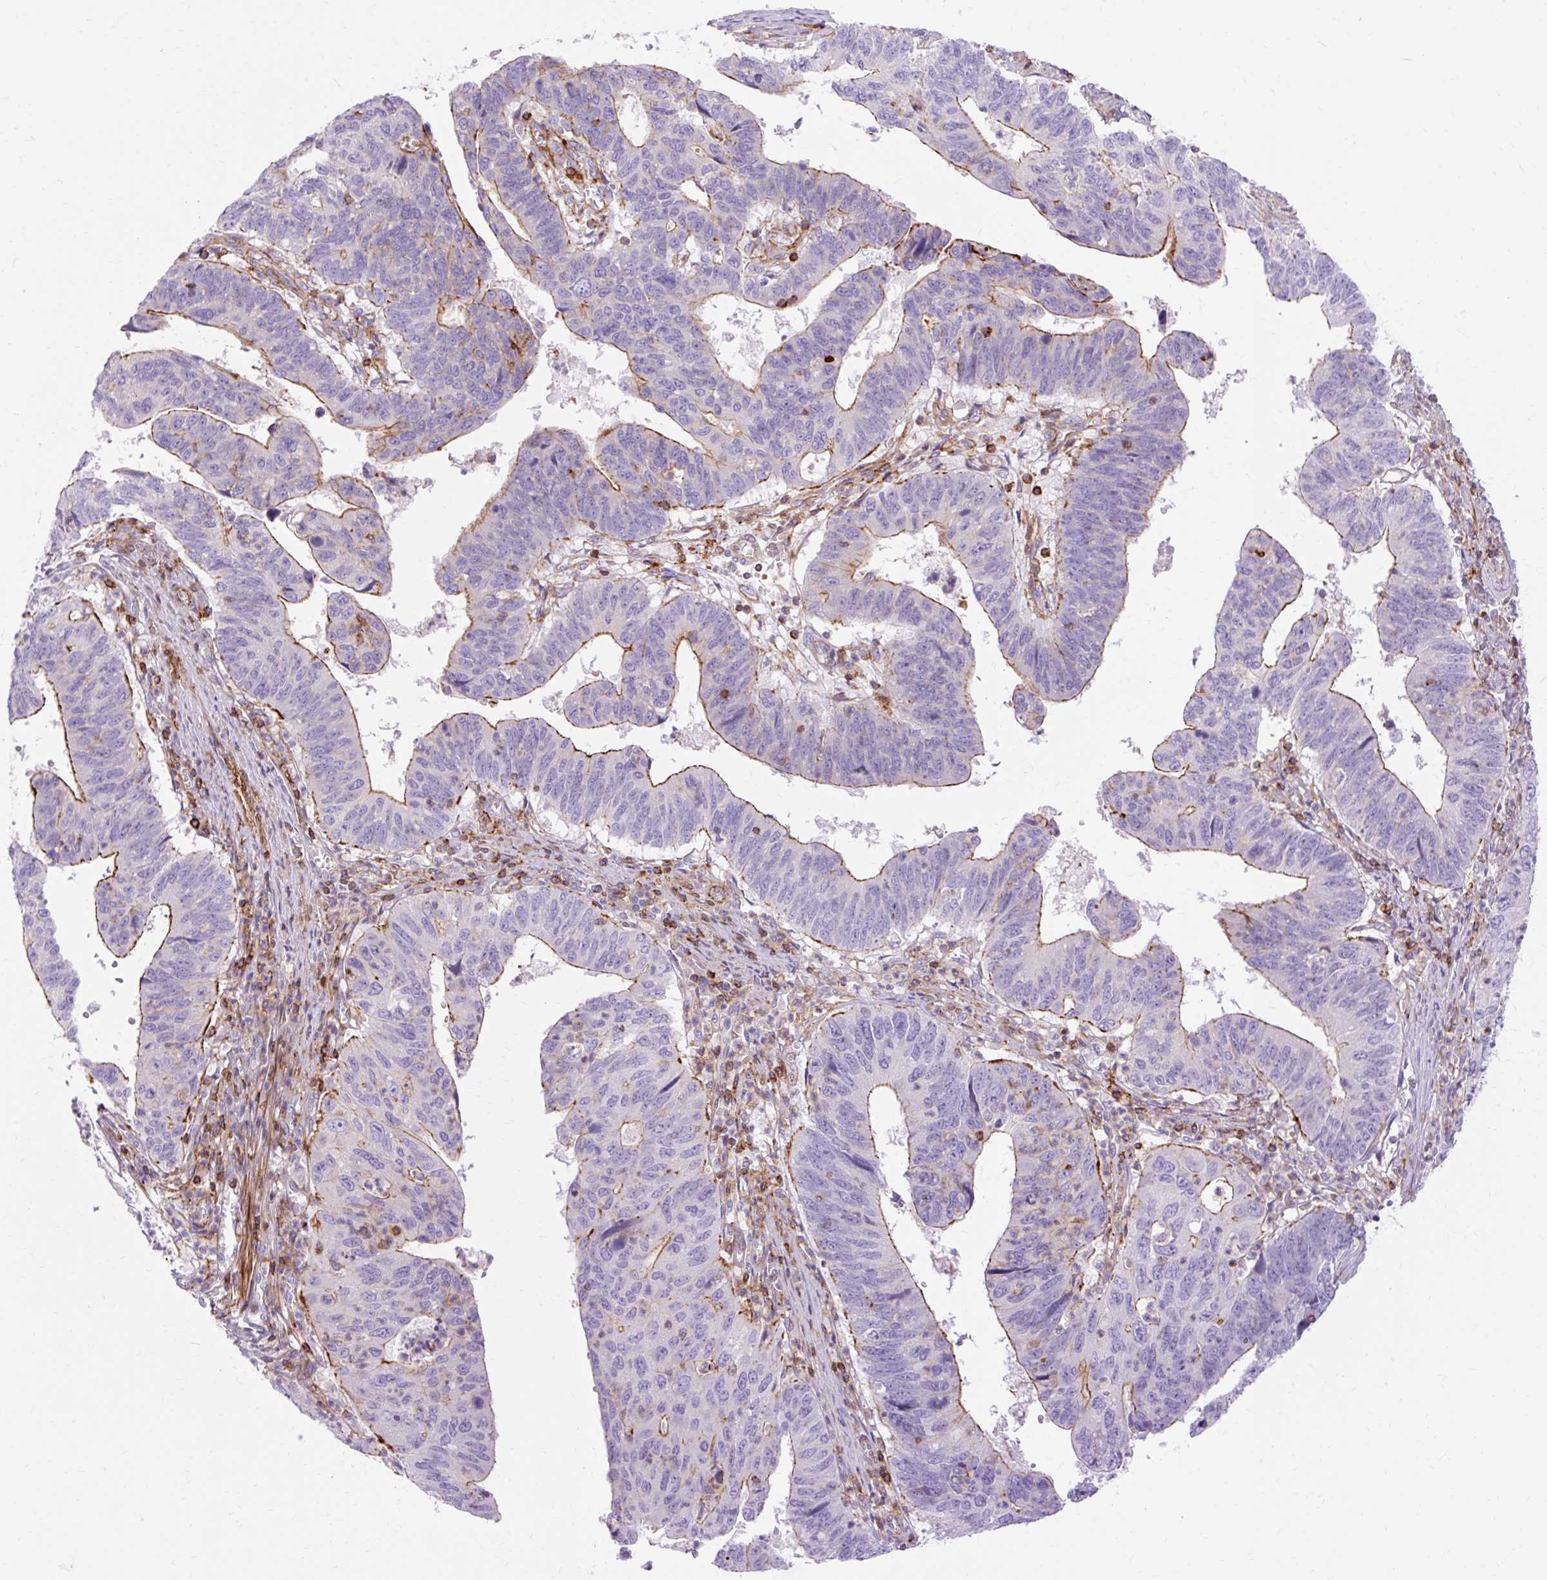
{"staining": {"intensity": "moderate", "quantity": "25%-75%", "location": "cytoplasmic/membranous"}, "tissue": "stomach cancer", "cell_type": "Tumor cells", "image_type": "cancer", "snomed": [{"axis": "morphology", "description": "Adenocarcinoma, NOS"}, {"axis": "topography", "description": "Stomach"}], "caption": "Immunohistochemistry (DAB (3,3'-diaminobenzidine)) staining of human adenocarcinoma (stomach) shows moderate cytoplasmic/membranous protein positivity in approximately 25%-75% of tumor cells. The protein is stained brown, and the nuclei are stained in blue (DAB IHC with brightfield microscopy, high magnification).", "gene": "CORO7-PAM16", "patient": {"sex": "male", "age": 59}}